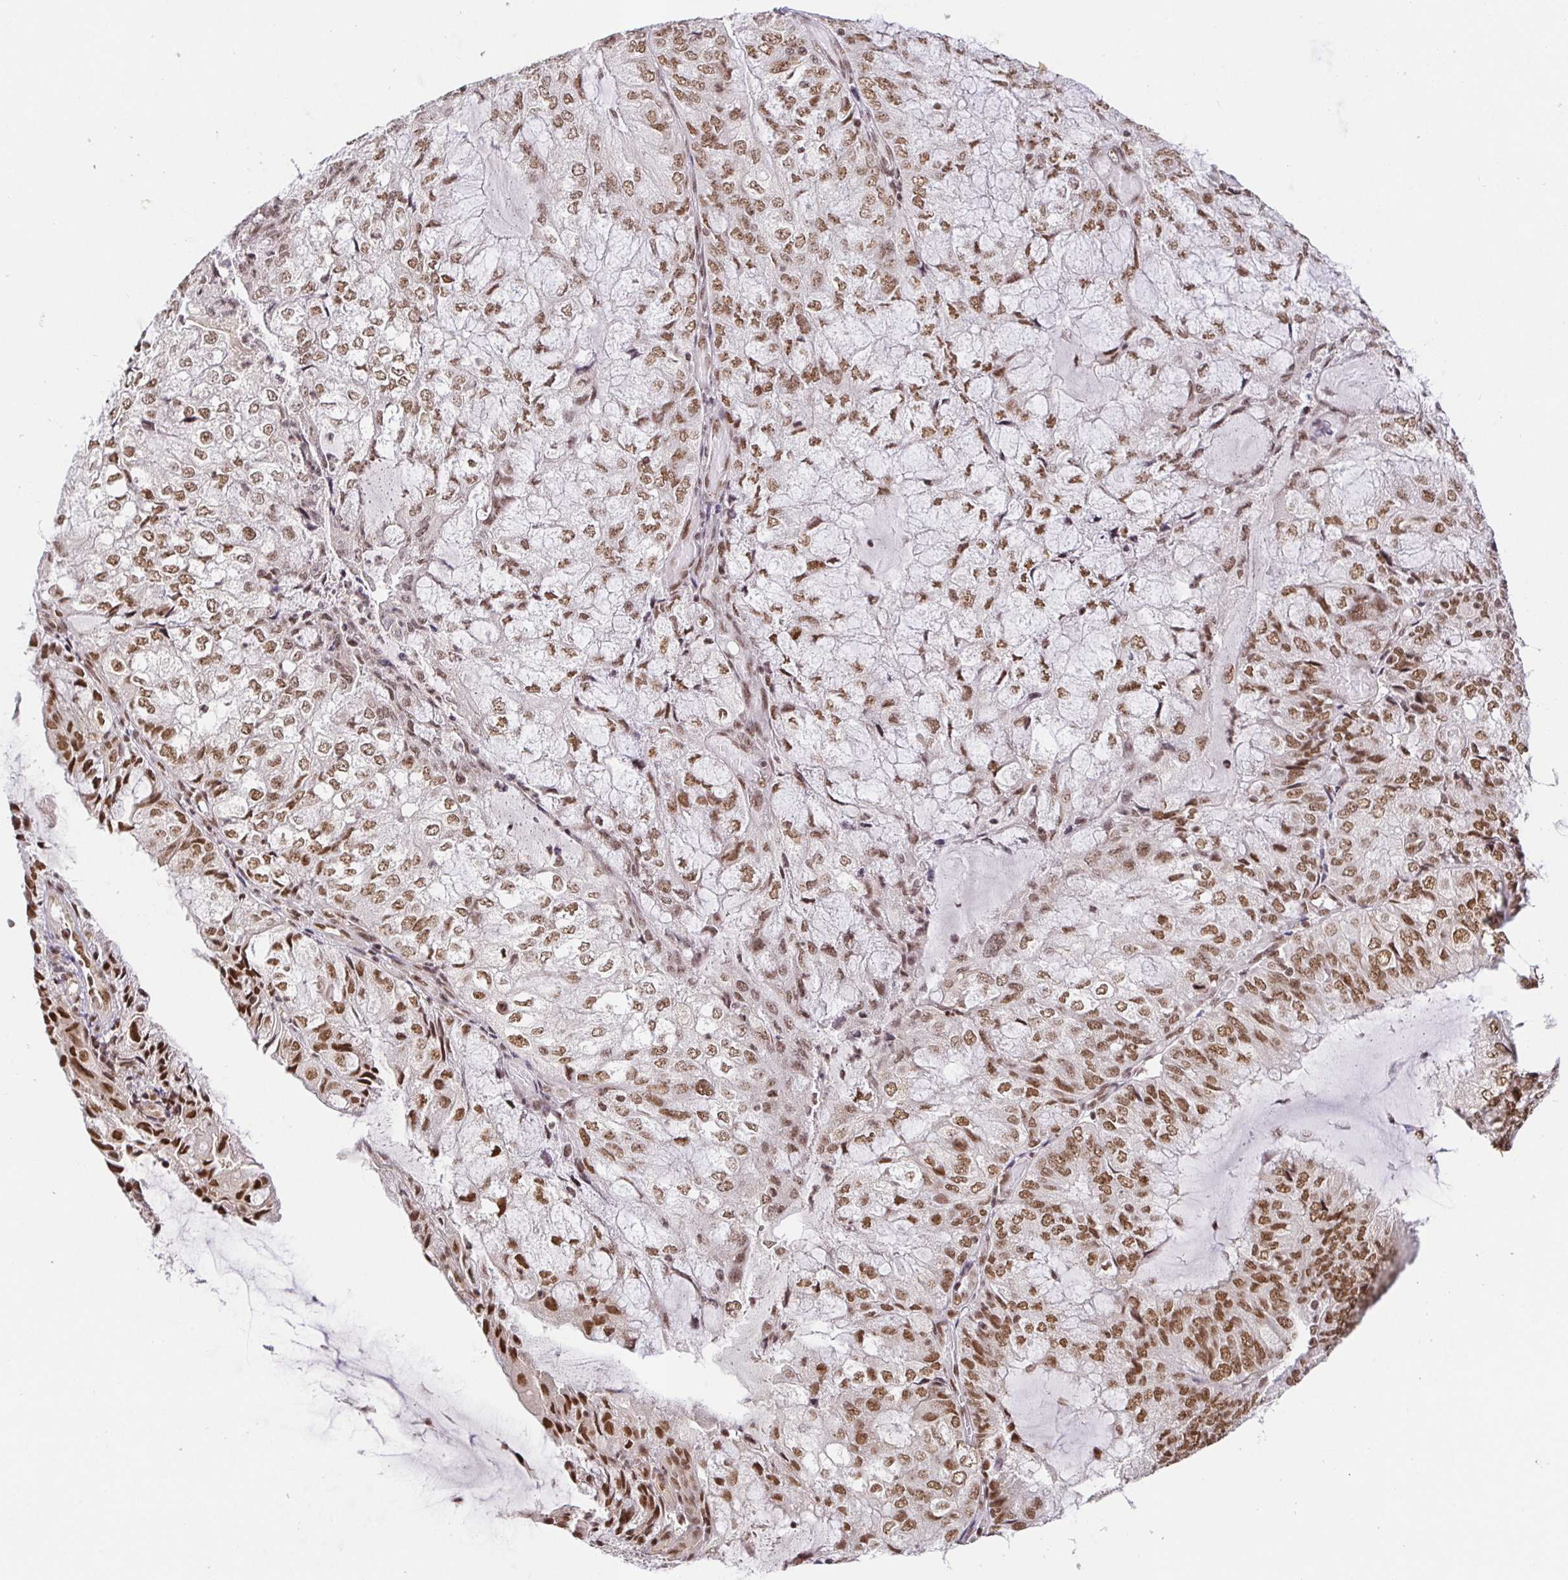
{"staining": {"intensity": "moderate", "quantity": ">75%", "location": "nuclear"}, "tissue": "endometrial cancer", "cell_type": "Tumor cells", "image_type": "cancer", "snomed": [{"axis": "morphology", "description": "Adenocarcinoma, NOS"}, {"axis": "topography", "description": "Endometrium"}], "caption": "The photomicrograph exhibits staining of endometrial cancer (adenocarcinoma), revealing moderate nuclear protein expression (brown color) within tumor cells.", "gene": "USF1", "patient": {"sex": "female", "age": 81}}